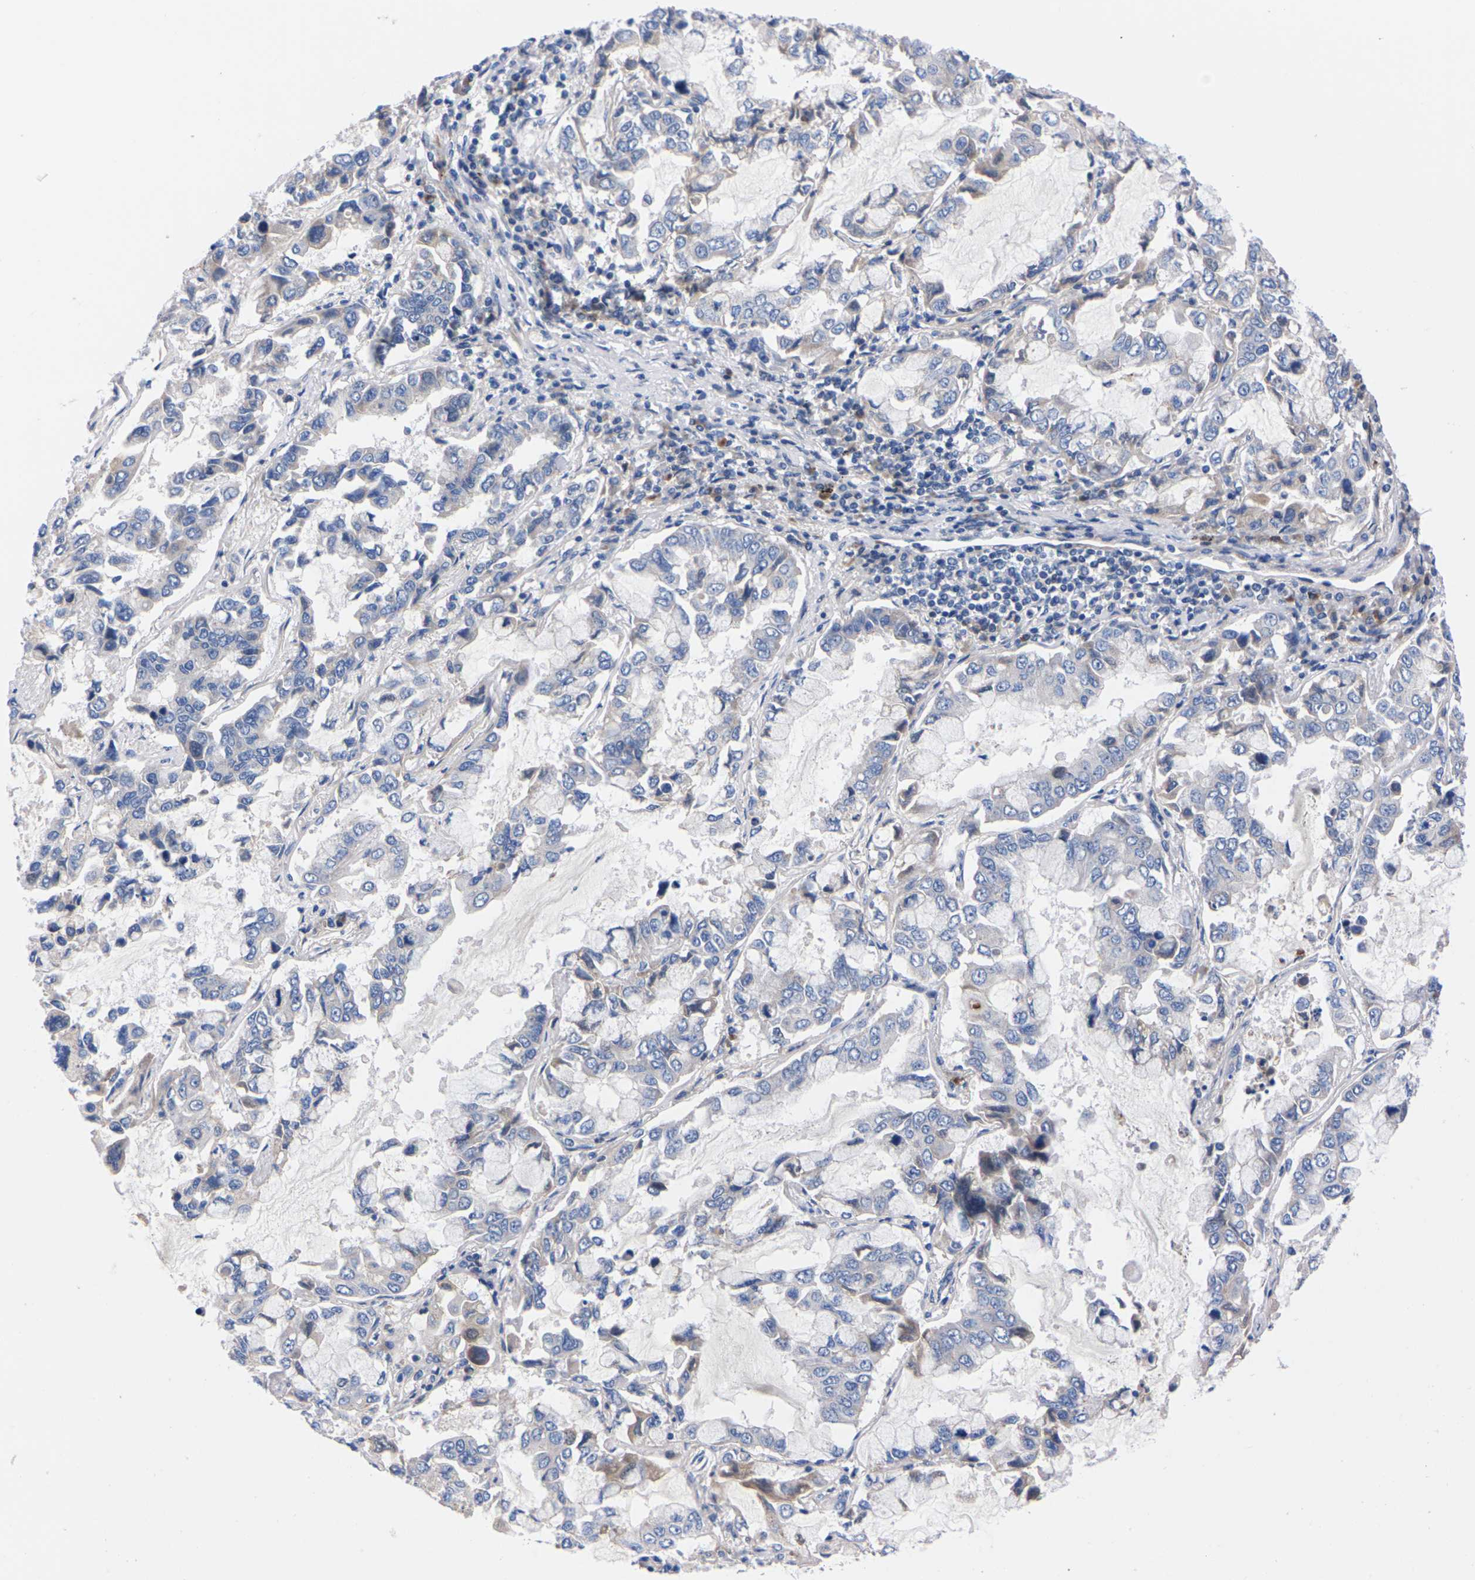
{"staining": {"intensity": "negative", "quantity": "none", "location": "none"}, "tissue": "lung cancer", "cell_type": "Tumor cells", "image_type": "cancer", "snomed": [{"axis": "morphology", "description": "Adenocarcinoma, NOS"}, {"axis": "topography", "description": "Lung"}], "caption": "The immunohistochemistry (IHC) histopathology image has no significant positivity in tumor cells of adenocarcinoma (lung) tissue. Nuclei are stained in blue.", "gene": "FAM210A", "patient": {"sex": "male", "age": 64}}